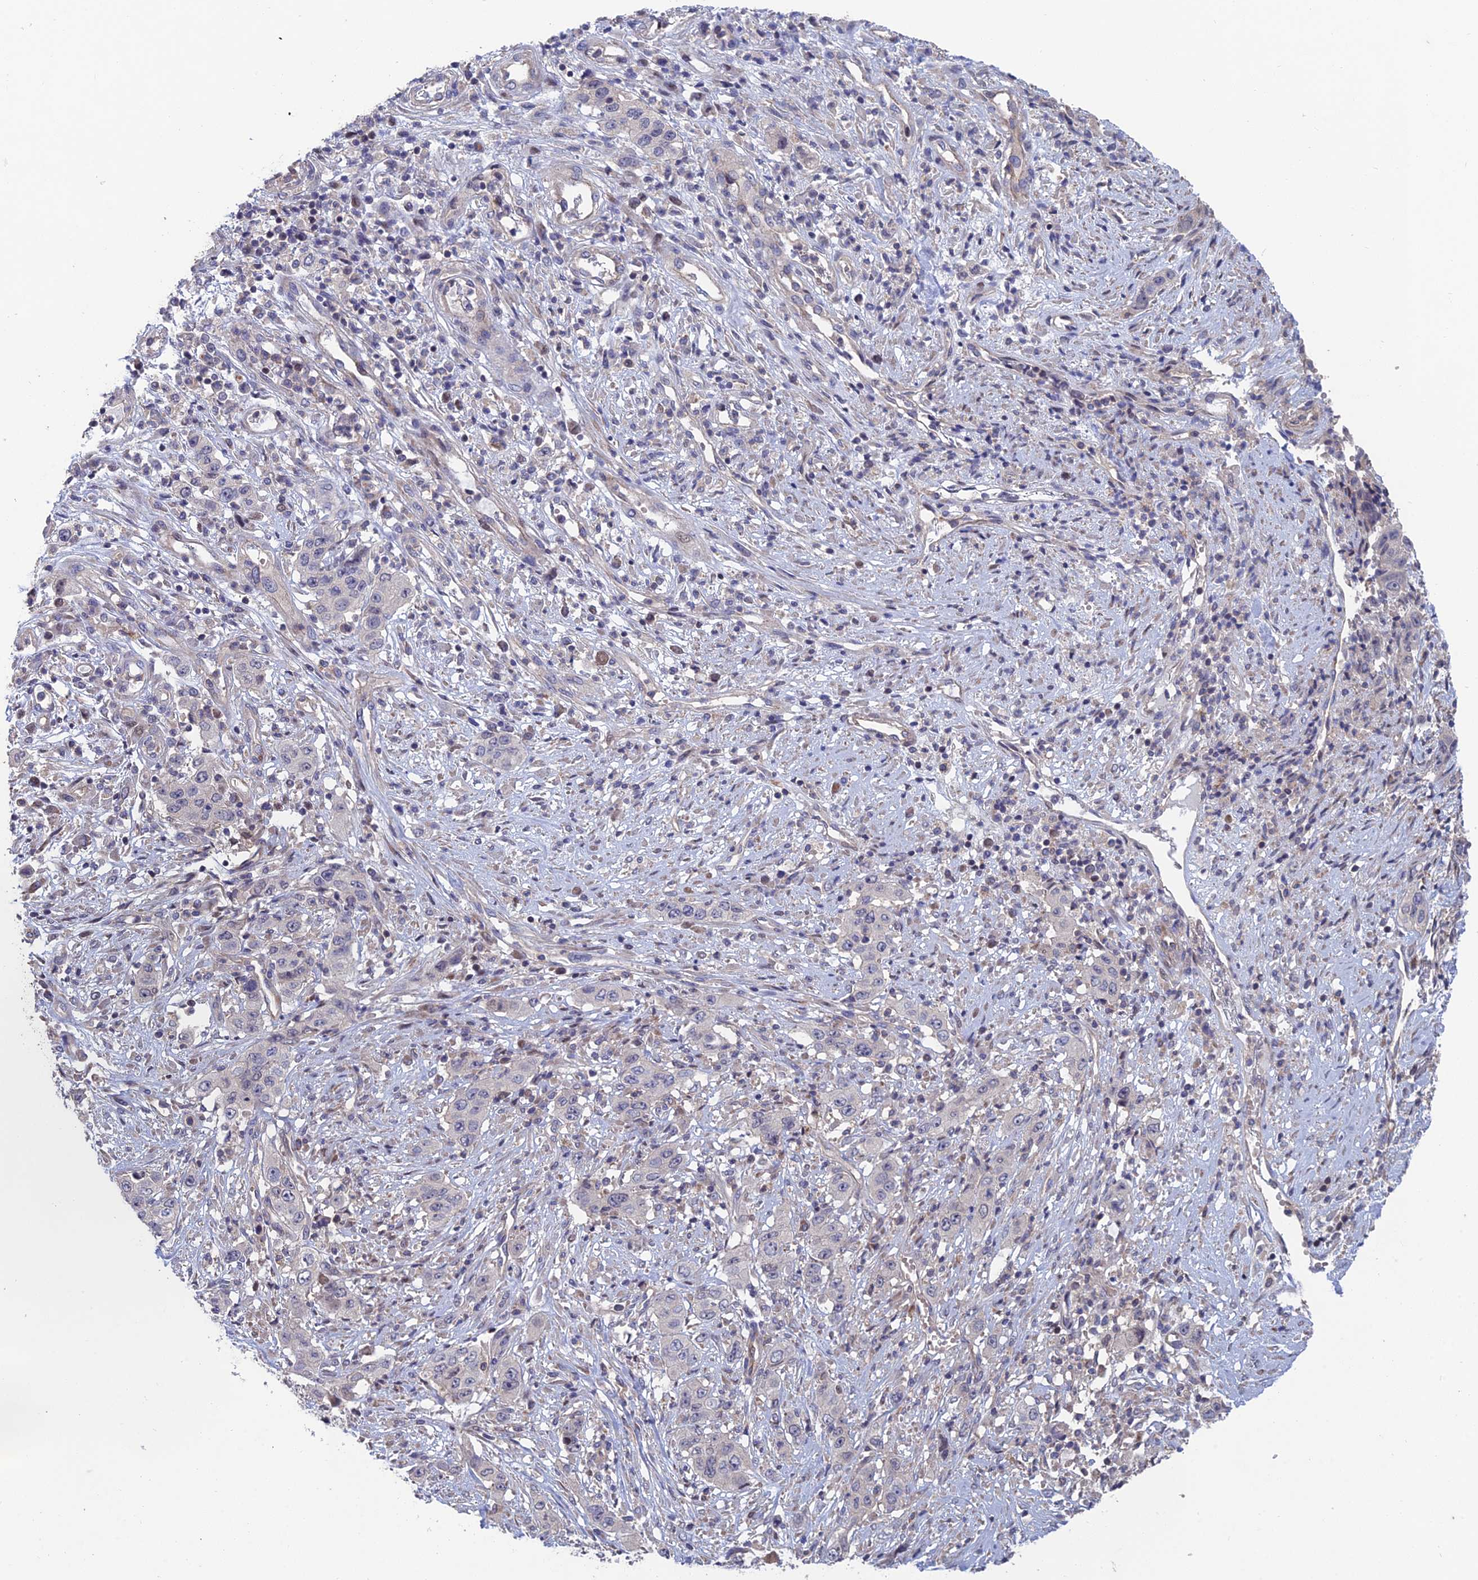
{"staining": {"intensity": "negative", "quantity": "none", "location": "none"}, "tissue": "stomach cancer", "cell_type": "Tumor cells", "image_type": "cancer", "snomed": [{"axis": "morphology", "description": "Adenocarcinoma, NOS"}, {"axis": "topography", "description": "Stomach, upper"}], "caption": "Stomach adenocarcinoma was stained to show a protein in brown. There is no significant expression in tumor cells.", "gene": "USP37", "patient": {"sex": "male", "age": 62}}